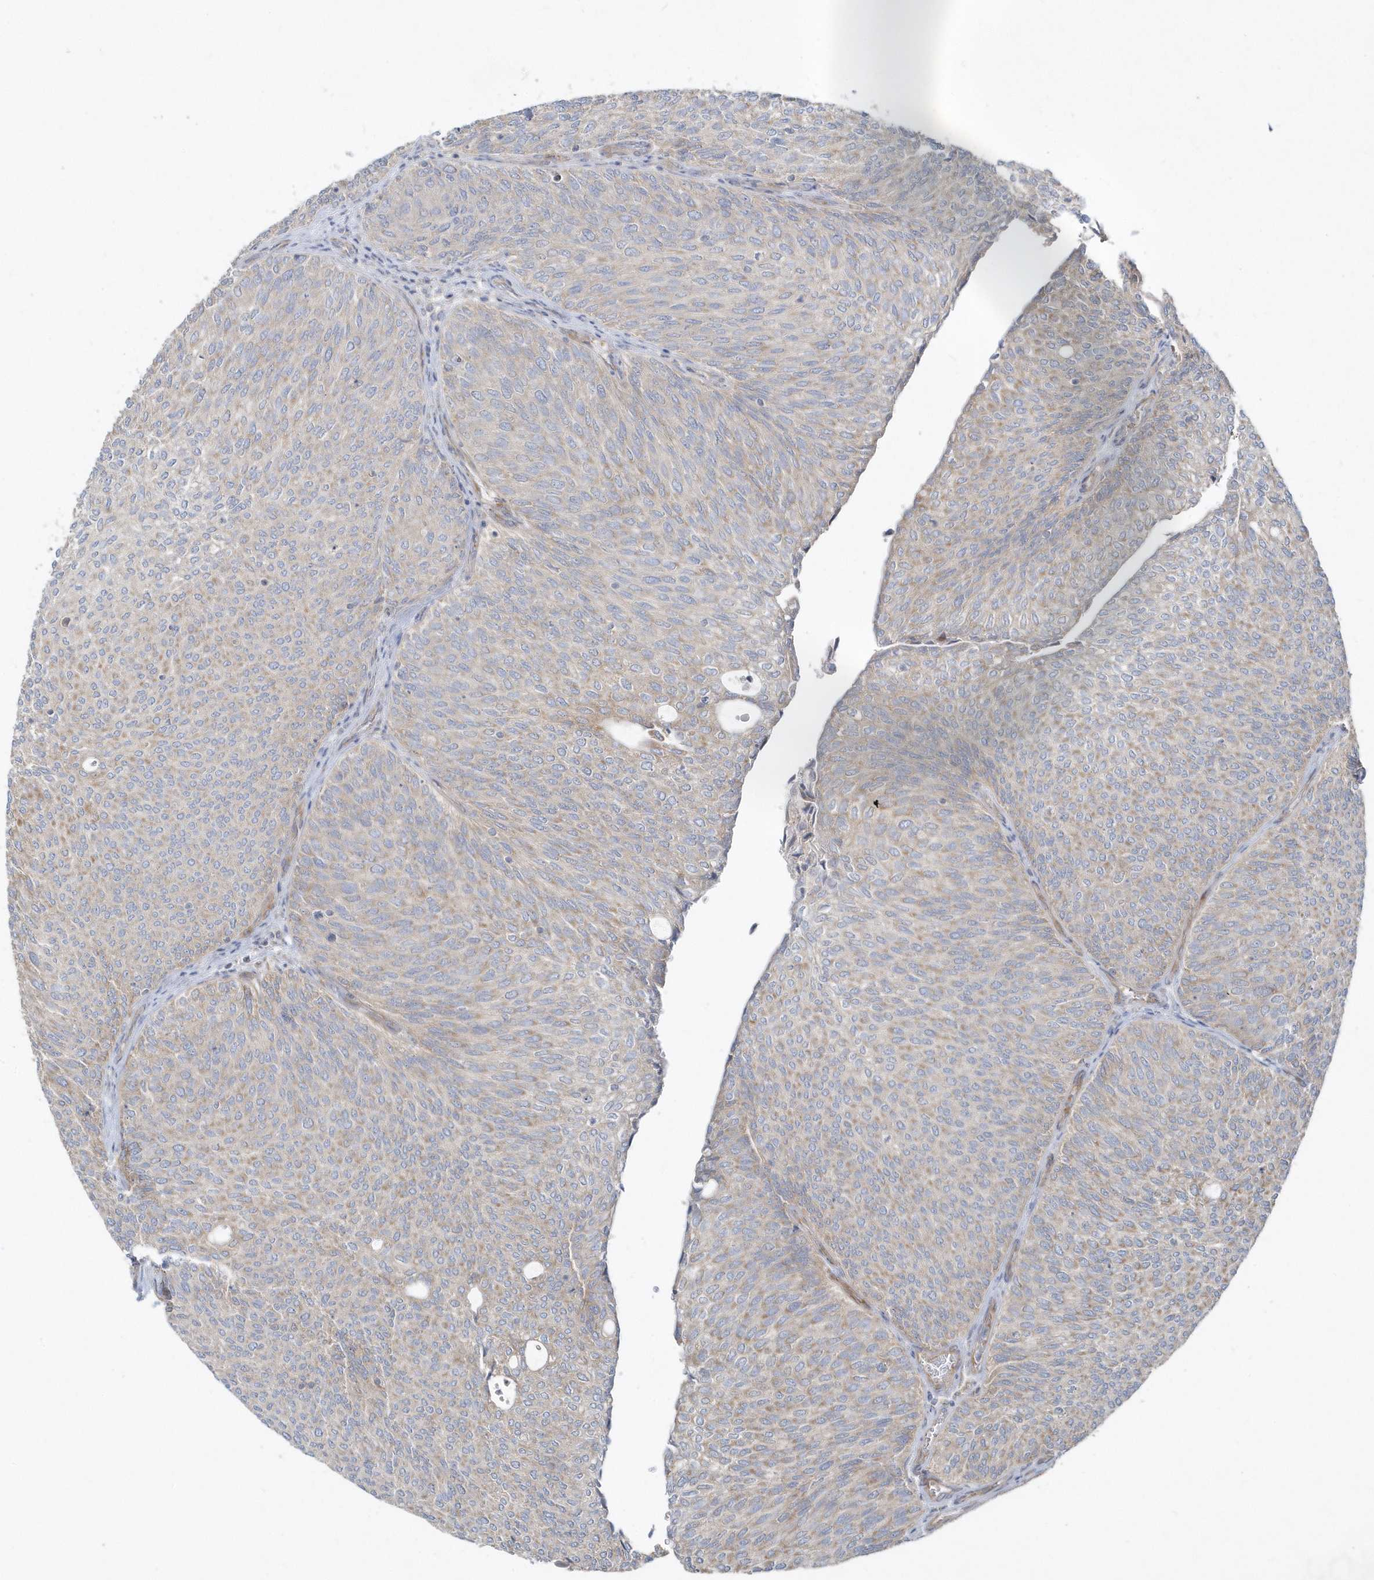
{"staining": {"intensity": "weak", "quantity": "25%-75%", "location": "cytoplasmic/membranous"}, "tissue": "urothelial cancer", "cell_type": "Tumor cells", "image_type": "cancer", "snomed": [{"axis": "morphology", "description": "Urothelial carcinoma, Low grade"}, {"axis": "topography", "description": "Urinary bladder"}], "caption": "Low-grade urothelial carcinoma stained for a protein (brown) exhibits weak cytoplasmic/membranous positive positivity in approximately 25%-75% of tumor cells.", "gene": "LEXM", "patient": {"sex": "female", "age": 79}}